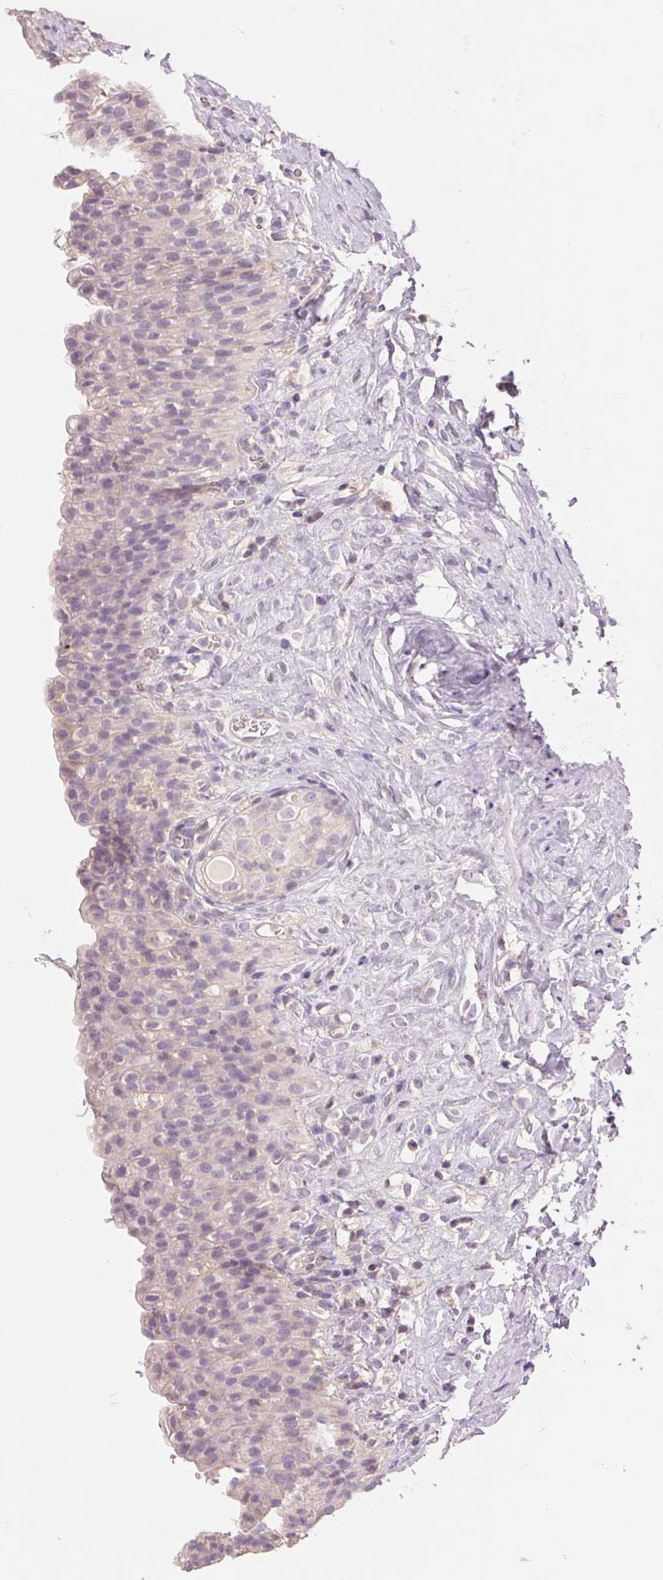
{"staining": {"intensity": "negative", "quantity": "none", "location": "none"}, "tissue": "urinary bladder", "cell_type": "Urothelial cells", "image_type": "normal", "snomed": [{"axis": "morphology", "description": "Normal tissue, NOS"}, {"axis": "topography", "description": "Urinary bladder"}, {"axis": "topography", "description": "Prostate"}], "caption": "Urothelial cells show no significant protein staining in unremarkable urinary bladder. (Stains: DAB IHC with hematoxylin counter stain, Microscopy: brightfield microscopy at high magnification).", "gene": "FXYD4", "patient": {"sex": "male", "age": 76}}